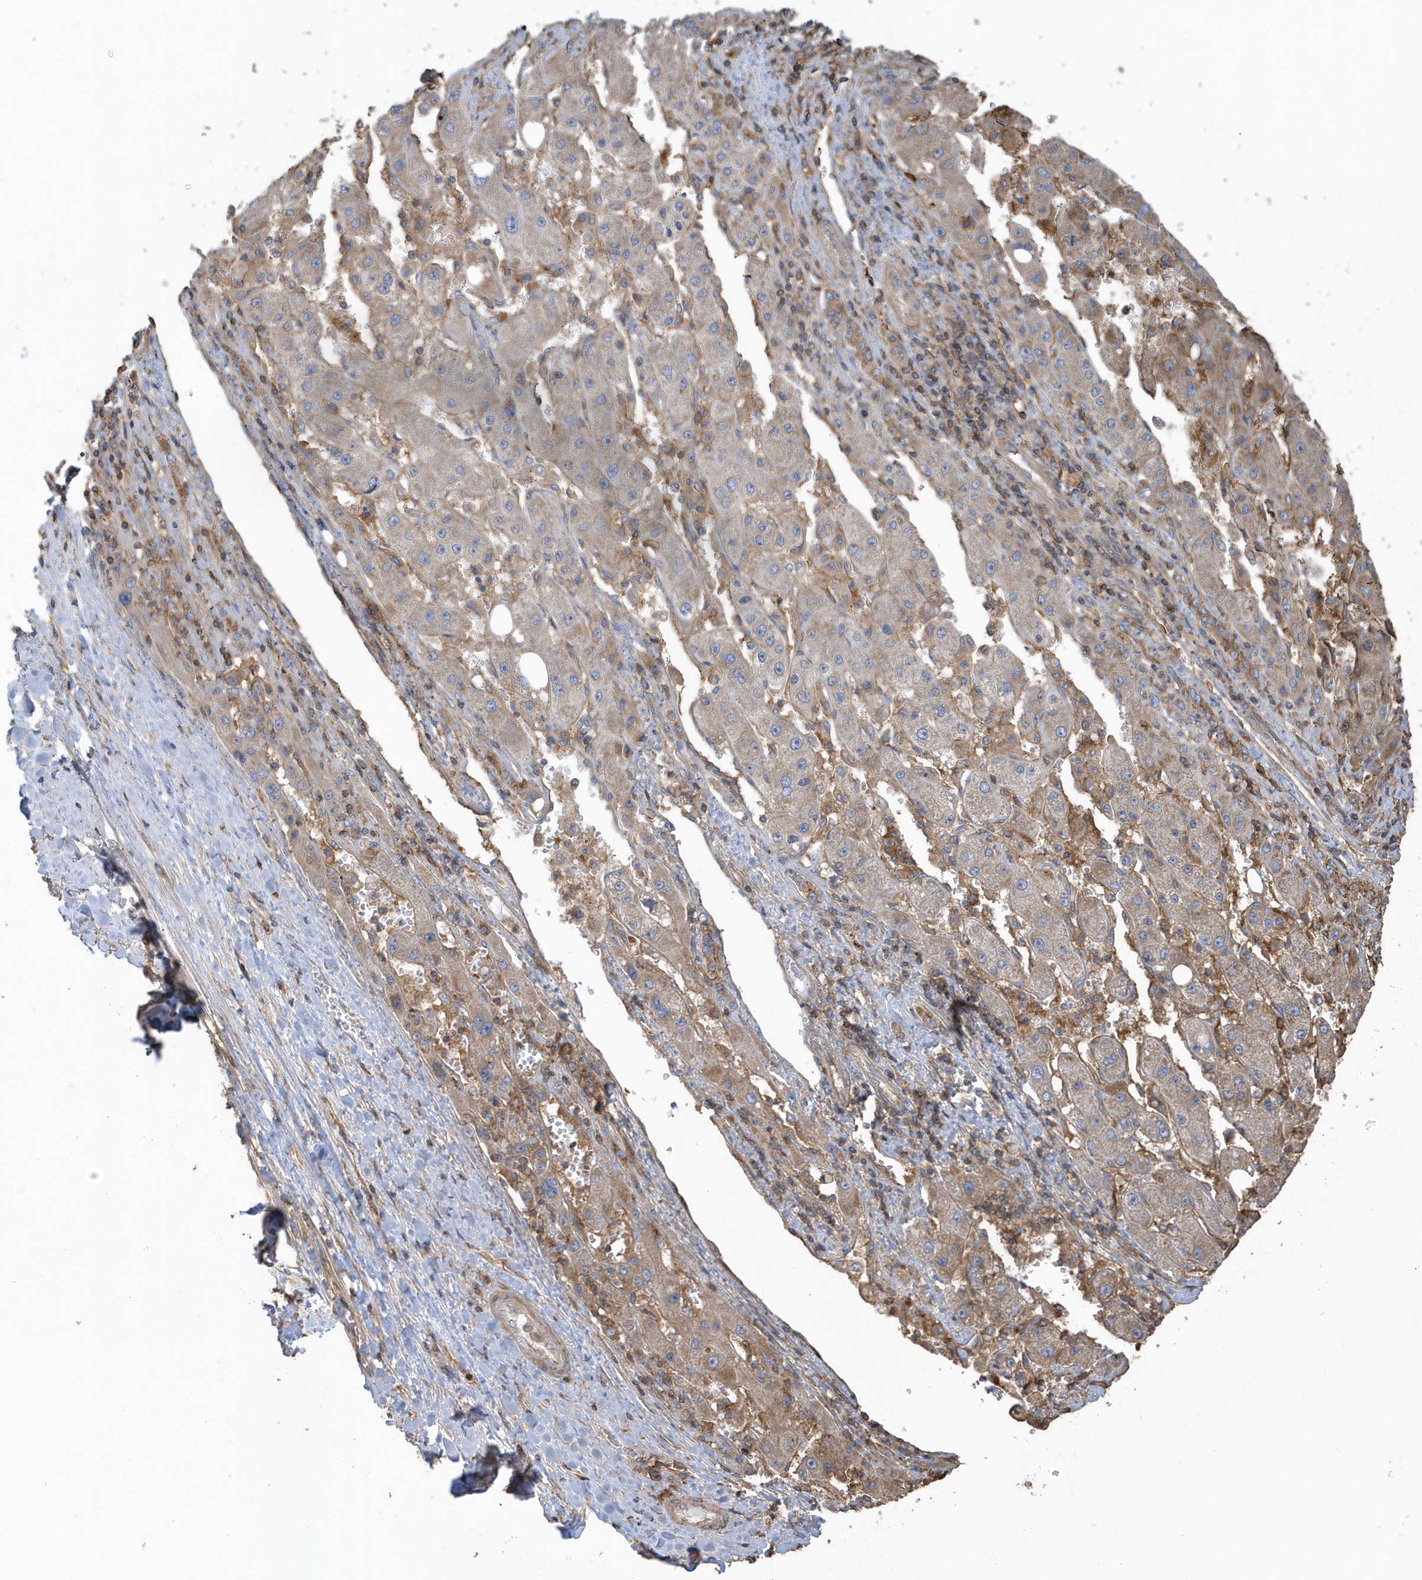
{"staining": {"intensity": "negative", "quantity": "none", "location": "none"}, "tissue": "liver cancer", "cell_type": "Tumor cells", "image_type": "cancer", "snomed": [{"axis": "morphology", "description": "Carcinoma, Hepatocellular, NOS"}, {"axis": "topography", "description": "Liver"}], "caption": "Hepatocellular carcinoma (liver) stained for a protein using immunohistochemistry demonstrates no expression tumor cells.", "gene": "TRAIP", "patient": {"sex": "female", "age": 73}}